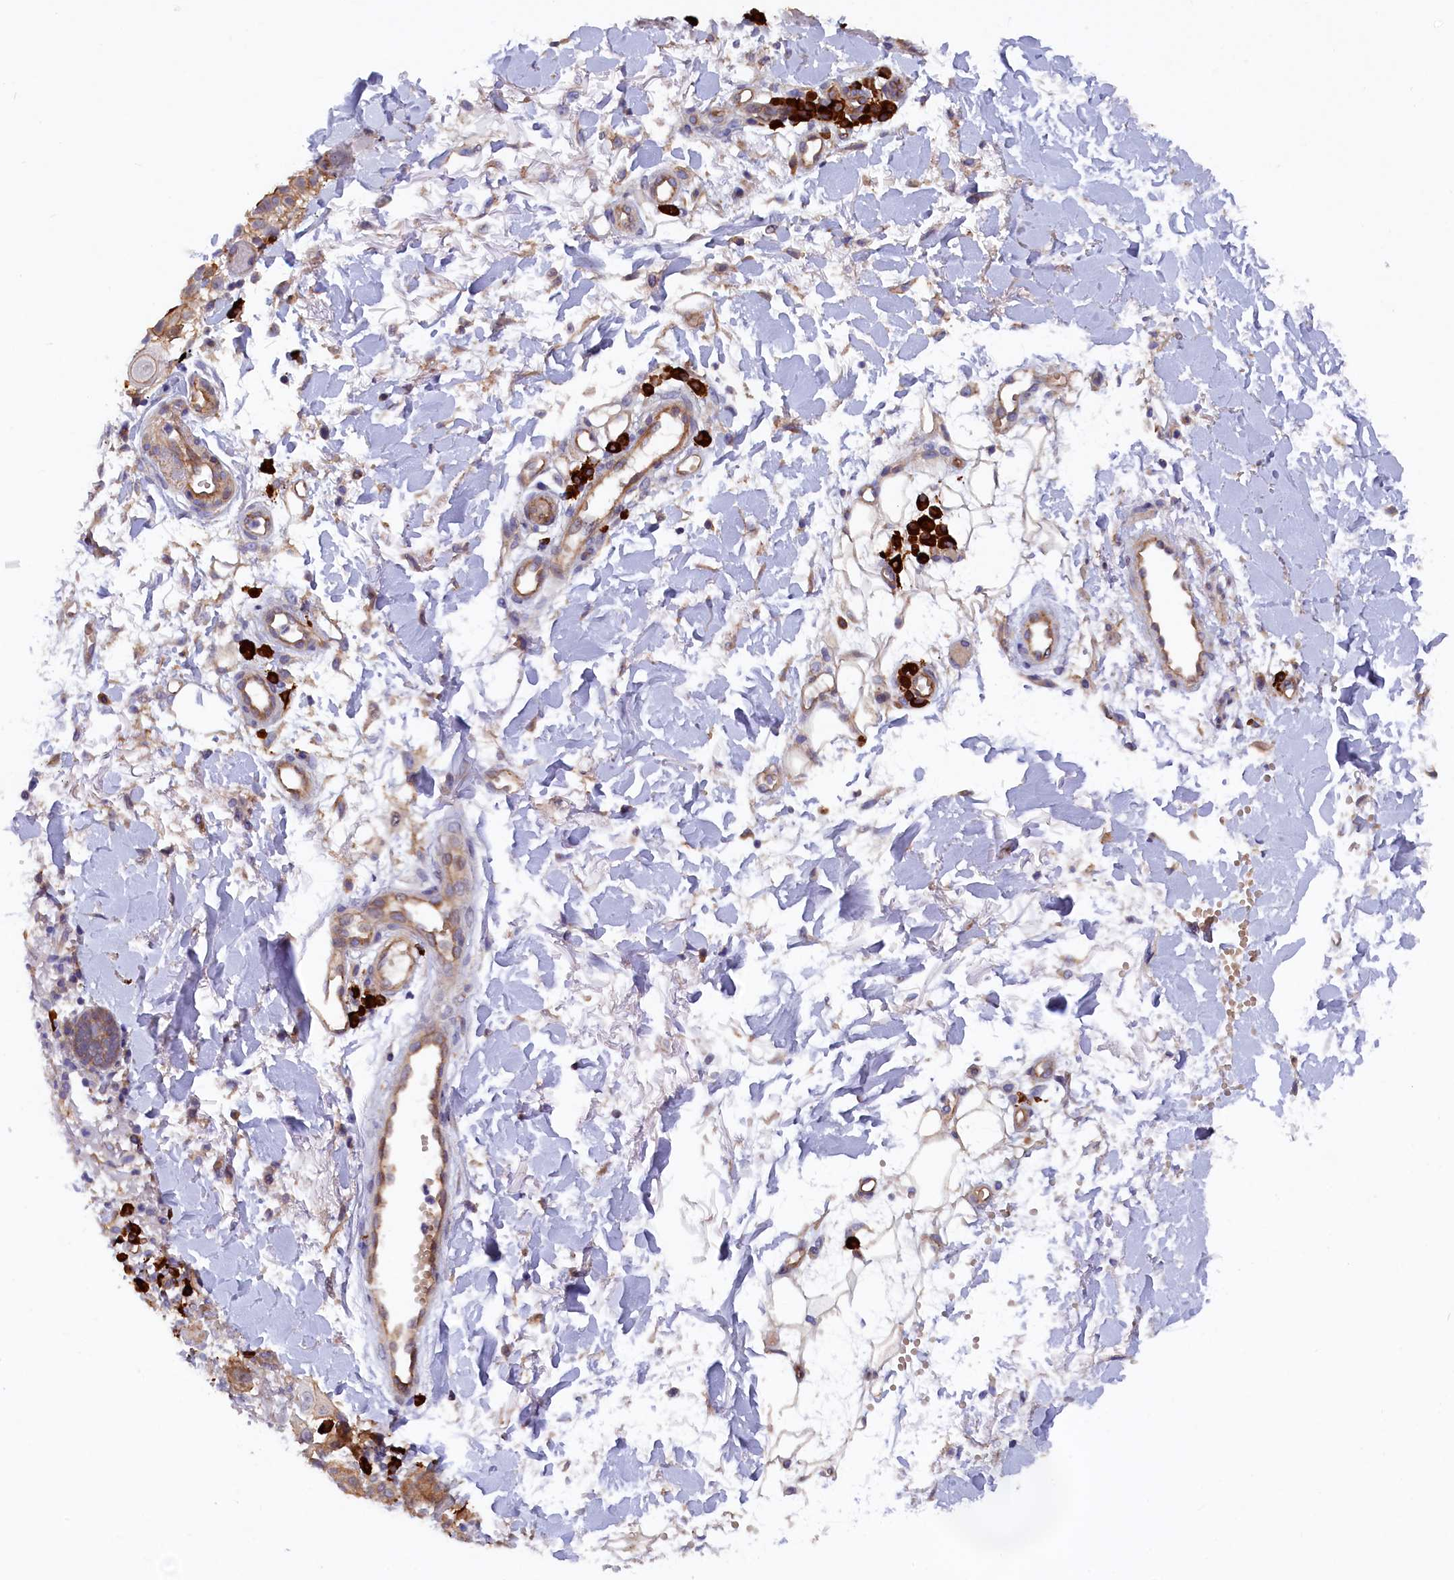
{"staining": {"intensity": "negative", "quantity": "none", "location": "none"}, "tissue": "skin cancer", "cell_type": "Tumor cells", "image_type": "cancer", "snomed": [{"axis": "morphology", "description": "Normal tissue, NOS"}, {"axis": "morphology", "description": "Squamous cell carcinoma, NOS"}, {"axis": "topography", "description": "Skin"}], "caption": "IHC histopathology image of human squamous cell carcinoma (skin) stained for a protein (brown), which shows no positivity in tumor cells.", "gene": "JPT2", "patient": {"sex": "female", "age": 96}}